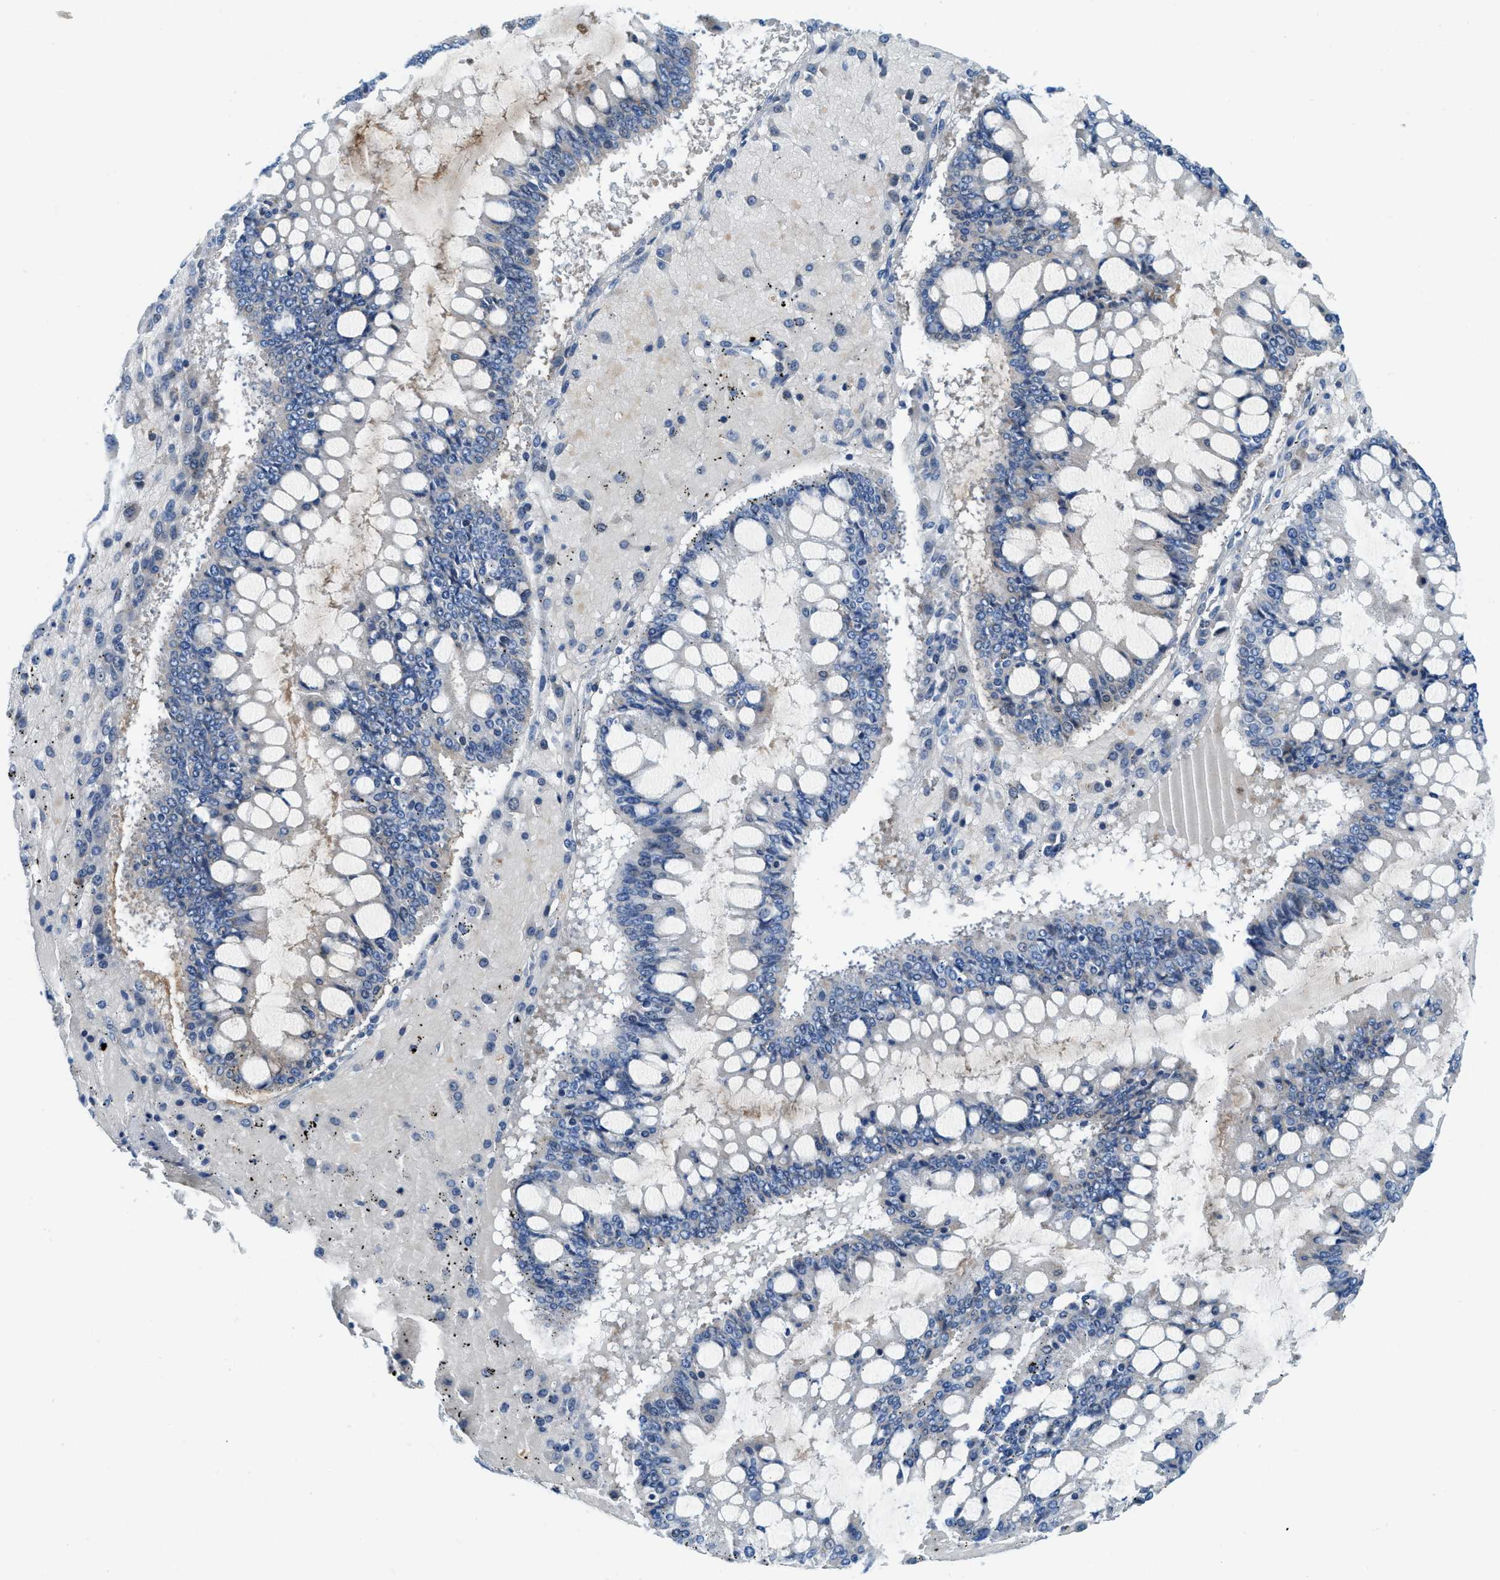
{"staining": {"intensity": "negative", "quantity": "none", "location": "none"}, "tissue": "ovarian cancer", "cell_type": "Tumor cells", "image_type": "cancer", "snomed": [{"axis": "morphology", "description": "Cystadenocarcinoma, mucinous, NOS"}, {"axis": "topography", "description": "Ovary"}], "caption": "Mucinous cystadenocarcinoma (ovarian) stained for a protein using immunohistochemistry (IHC) exhibits no positivity tumor cells.", "gene": "CFB", "patient": {"sex": "female", "age": 73}}